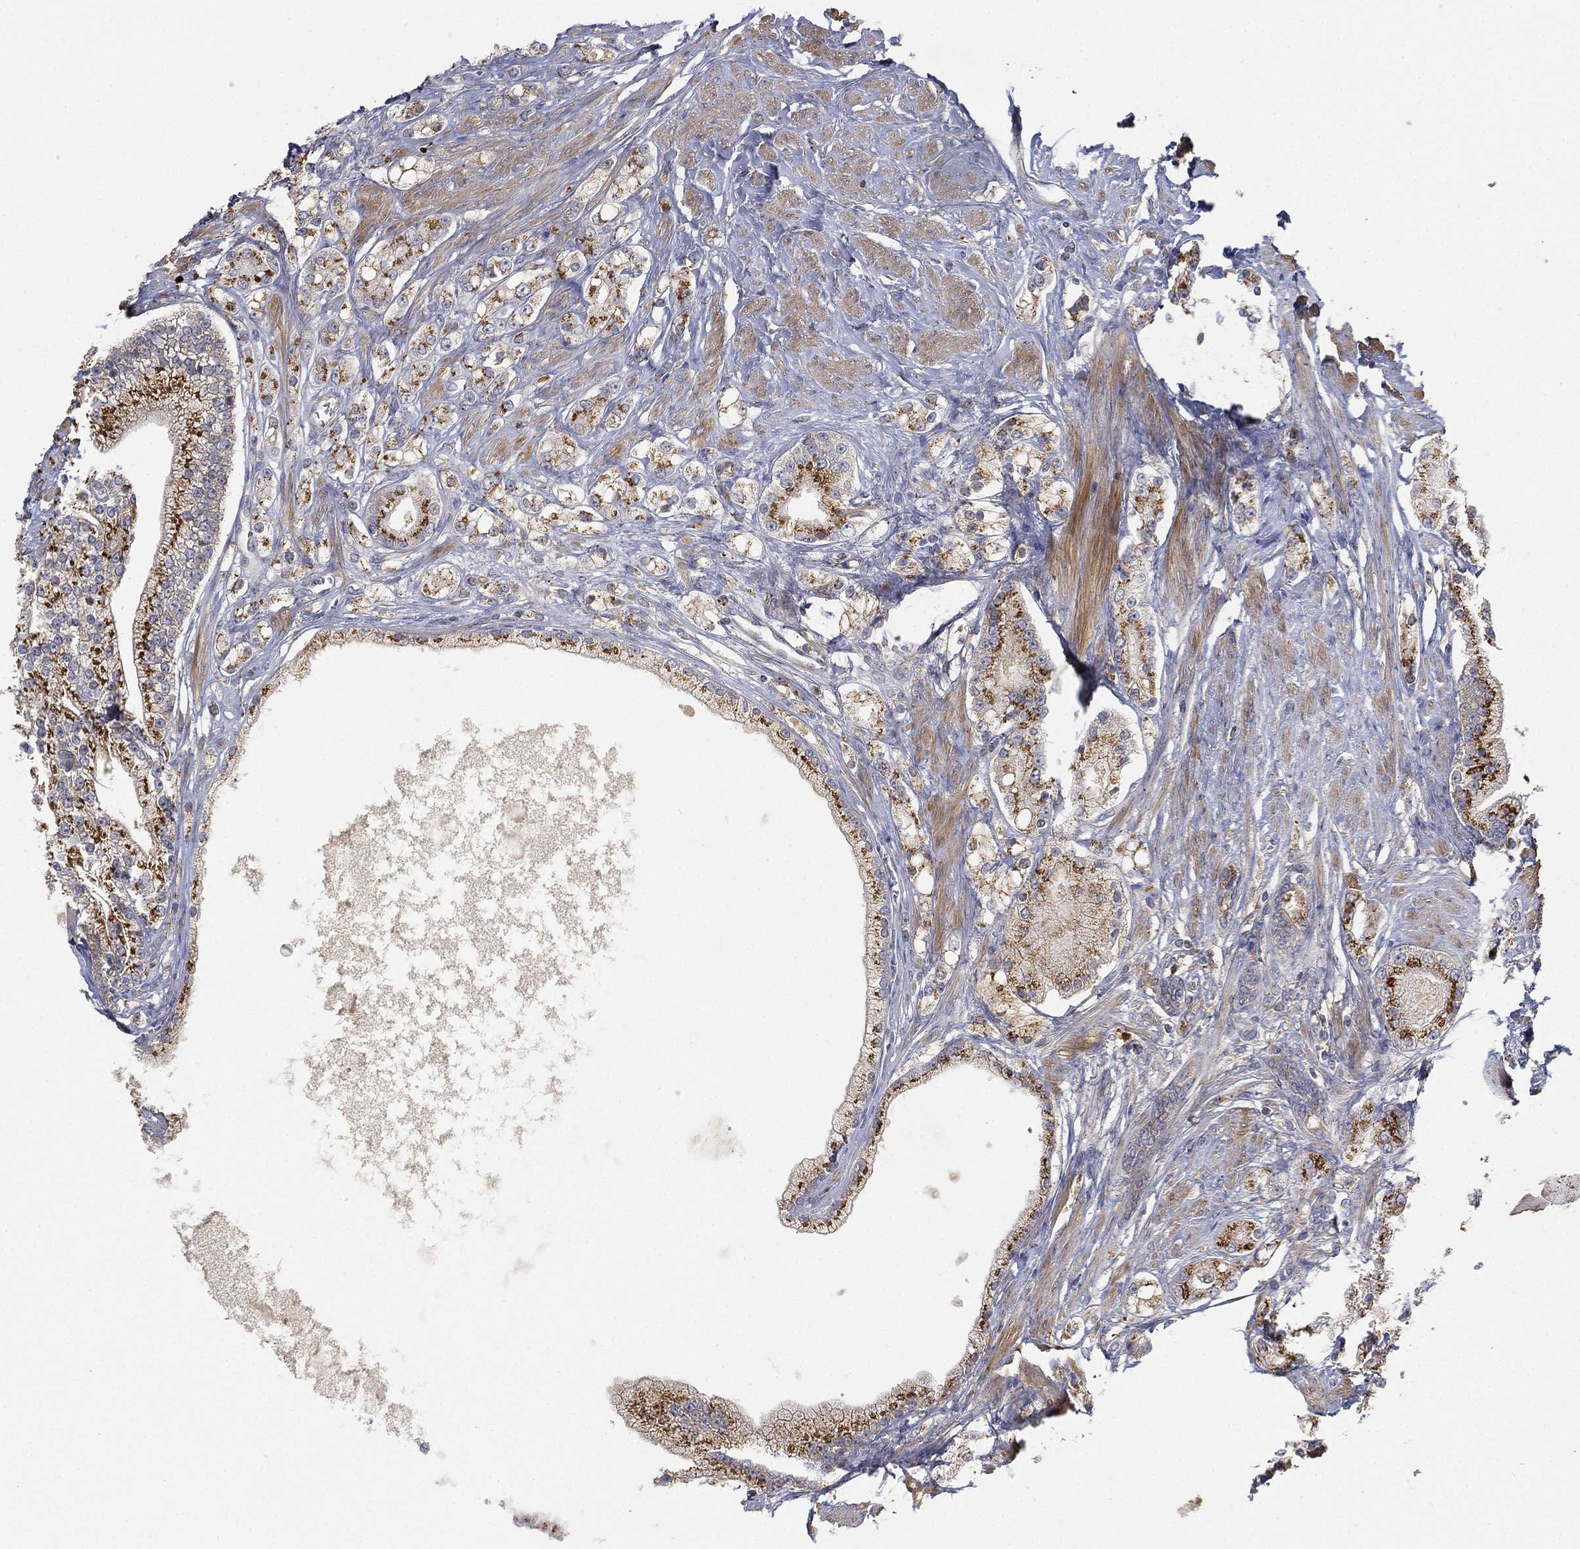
{"staining": {"intensity": "strong", "quantity": ">75%", "location": "cytoplasmic/membranous"}, "tissue": "prostate cancer", "cell_type": "Tumor cells", "image_type": "cancer", "snomed": [{"axis": "morphology", "description": "Adenocarcinoma, NOS"}, {"axis": "topography", "description": "Prostate and seminal vesicle, NOS"}, {"axis": "topography", "description": "Prostate"}], "caption": "Tumor cells exhibit high levels of strong cytoplasmic/membranous staining in approximately >75% of cells in prostate cancer (adenocarcinoma).", "gene": "CTSL", "patient": {"sex": "male", "age": 67}}